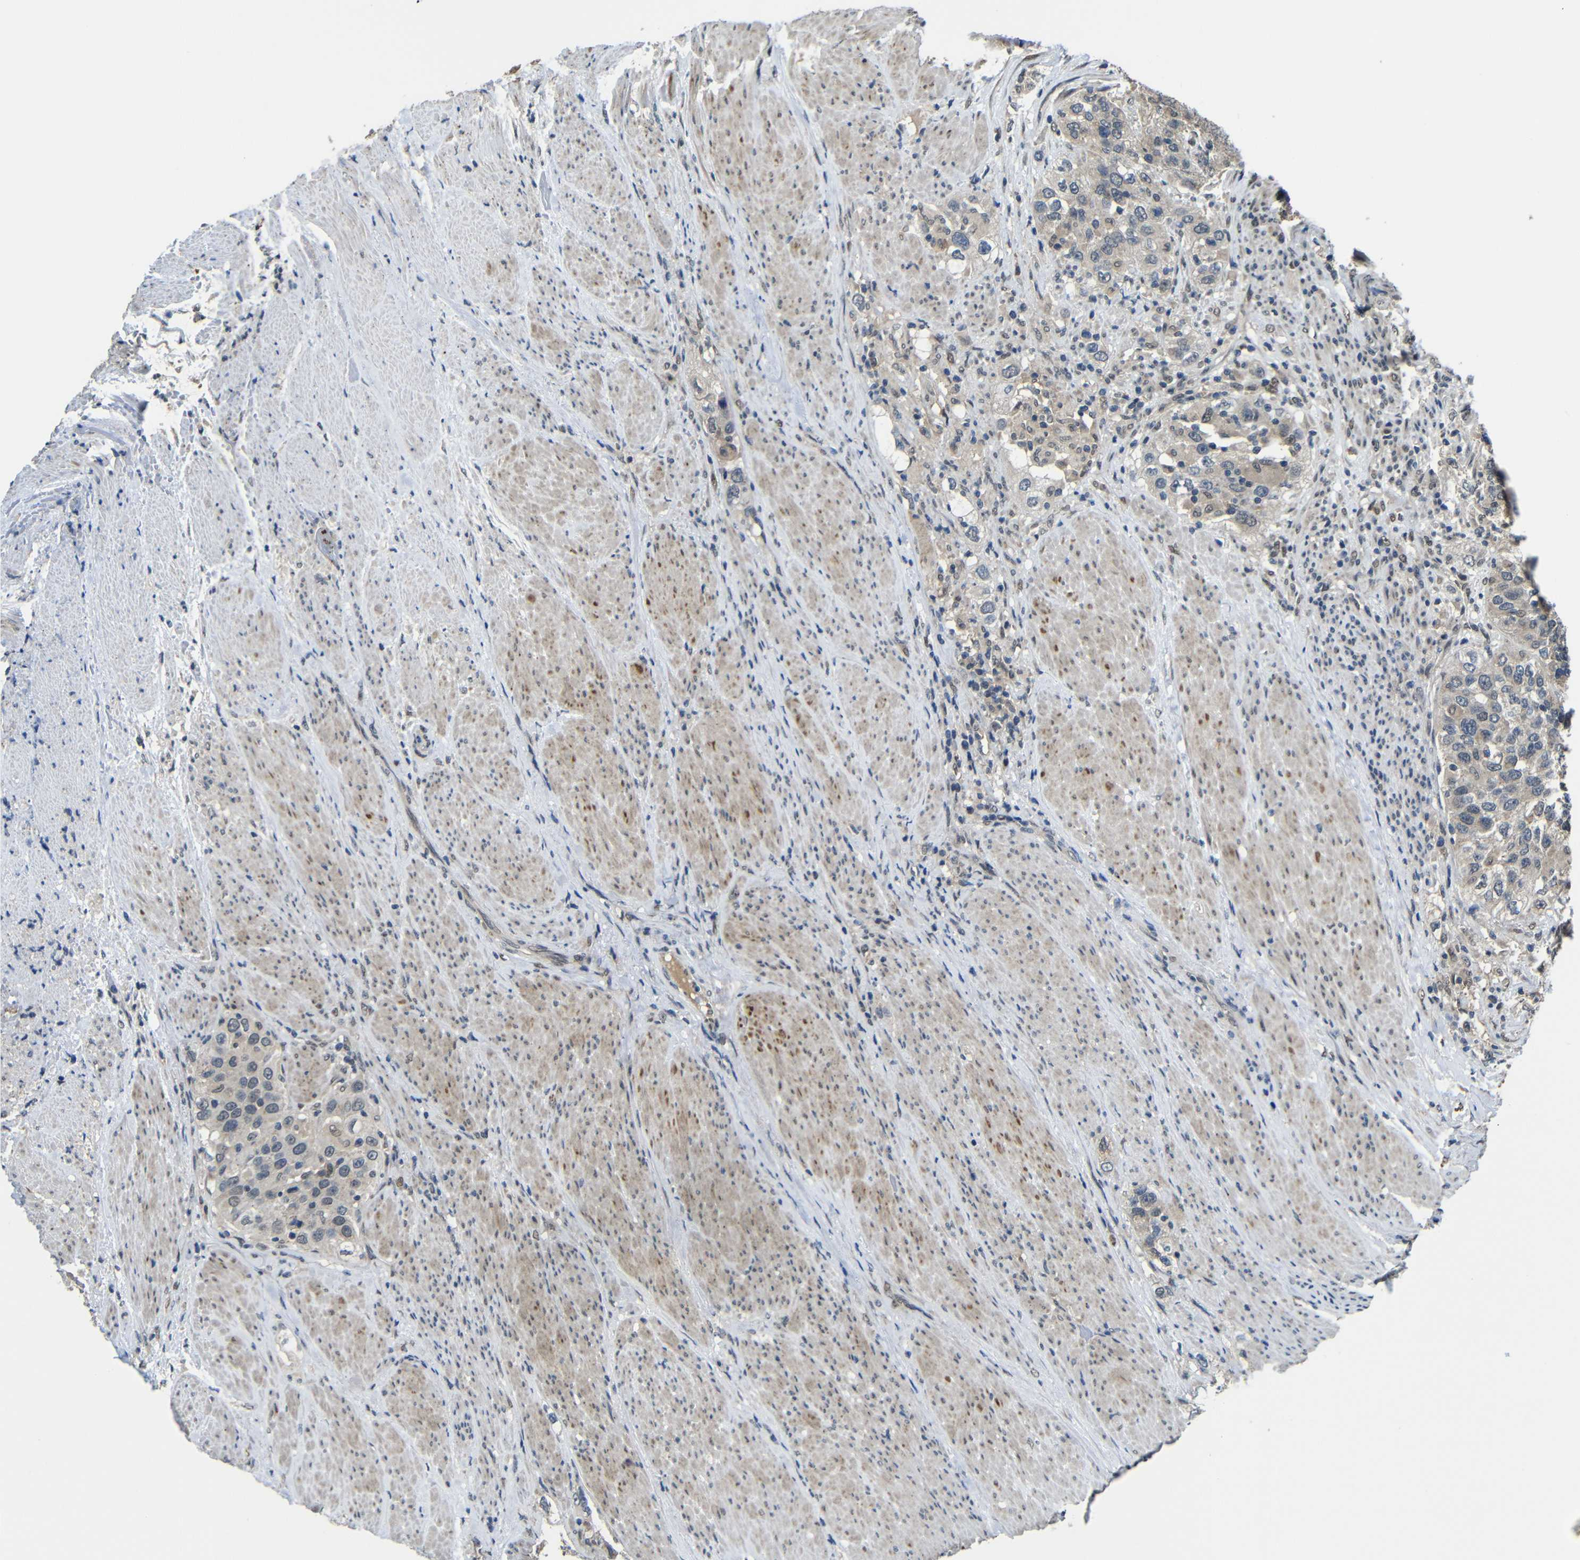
{"staining": {"intensity": "weak", "quantity": ">75%", "location": "cytoplasmic/membranous"}, "tissue": "urothelial cancer", "cell_type": "Tumor cells", "image_type": "cancer", "snomed": [{"axis": "morphology", "description": "Urothelial carcinoma, High grade"}, {"axis": "topography", "description": "Urinary bladder"}], "caption": "Immunohistochemistry (IHC) (DAB (3,3'-diaminobenzidine)) staining of human high-grade urothelial carcinoma demonstrates weak cytoplasmic/membranous protein positivity in approximately >75% of tumor cells.", "gene": "FAM172A", "patient": {"sex": "female", "age": 80}}